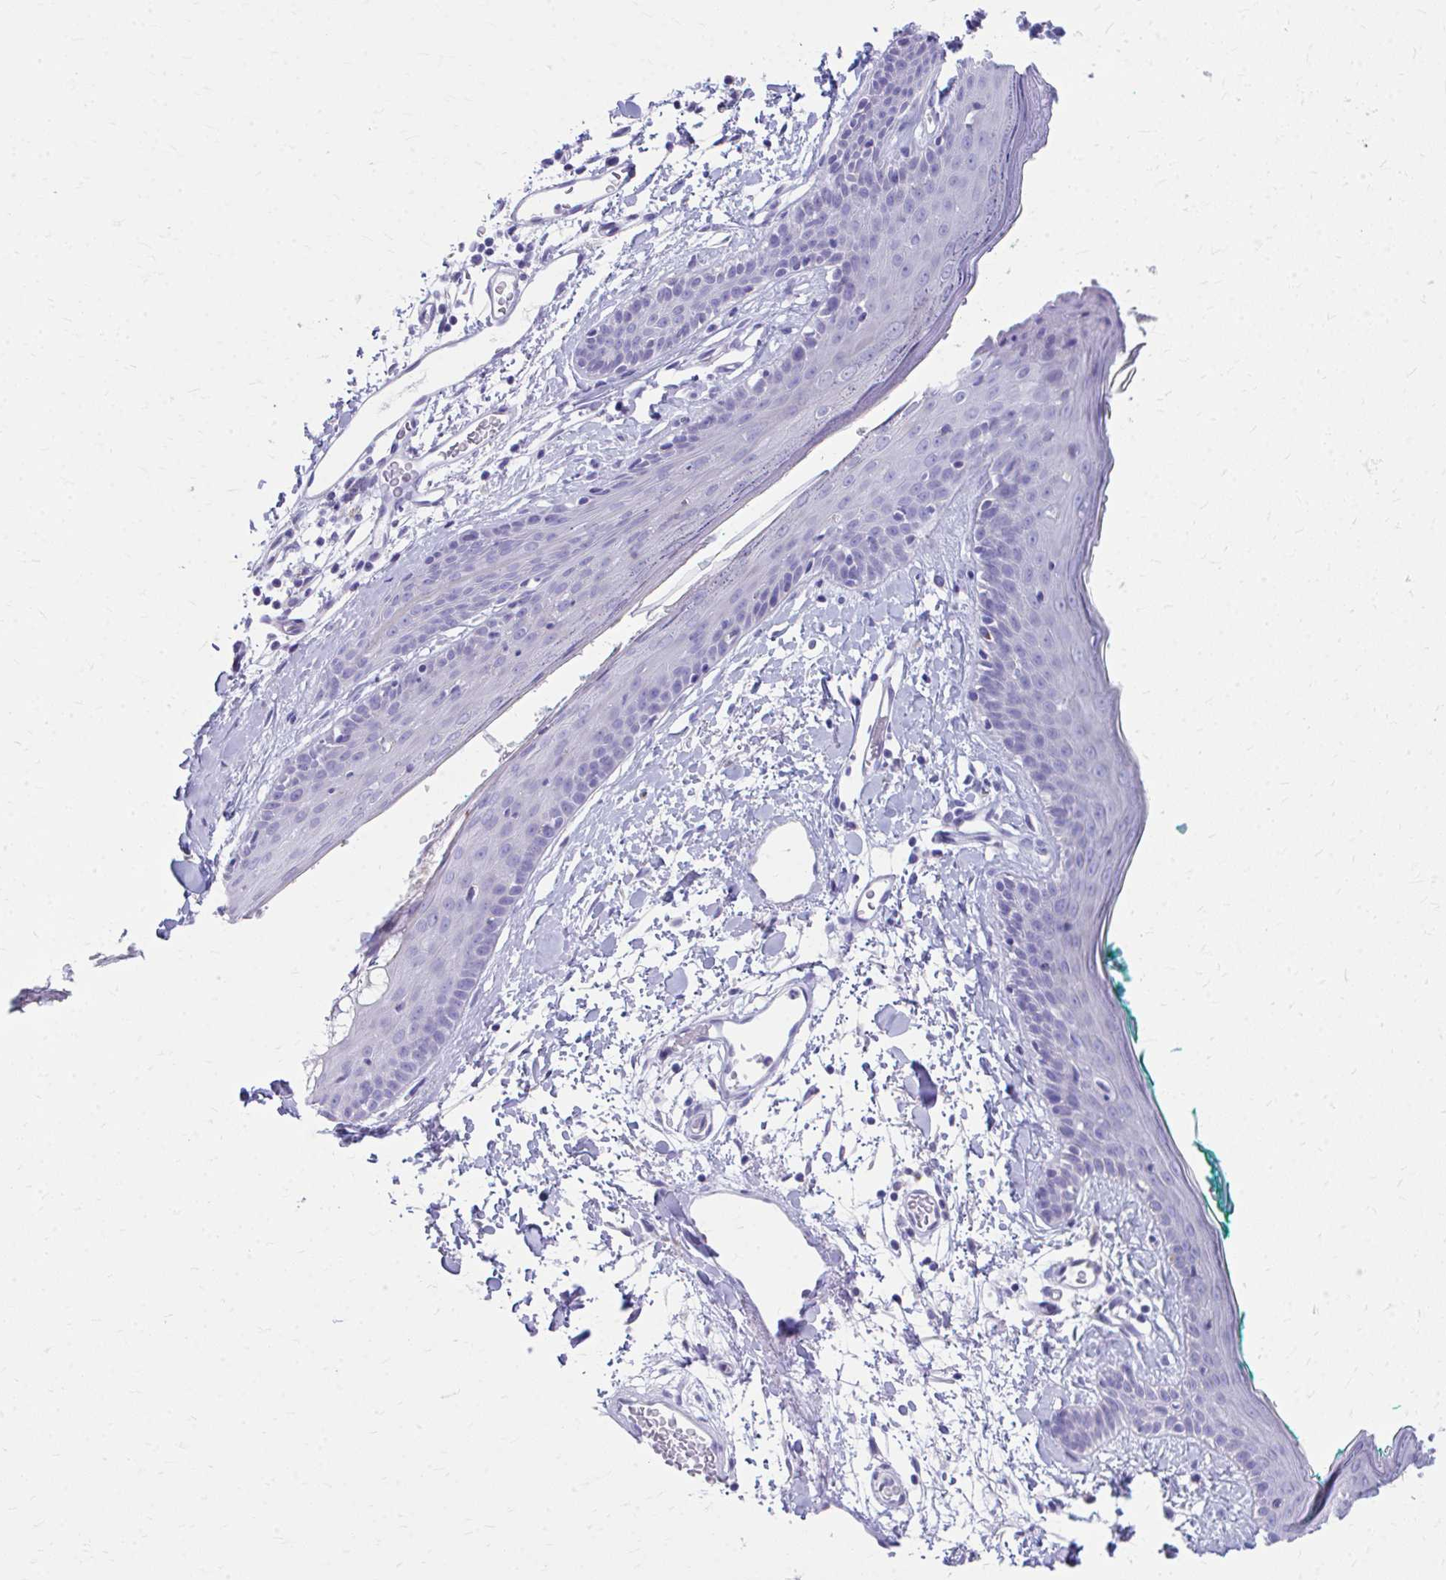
{"staining": {"intensity": "negative", "quantity": "none", "location": "none"}, "tissue": "skin", "cell_type": "Fibroblasts", "image_type": "normal", "snomed": [{"axis": "morphology", "description": "Normal tissue, NOS"}, {"axis": "topography", "description": "Skin"}], "caption": "Photomicrograph shows no protein positivity in fibroblasts of benign skin. (DAB immunohistochemistry (IHC) with hematoxylin counter stain).", "gene": "ENSG00000285953", "patient": {"sex": "male", "age": 79}}